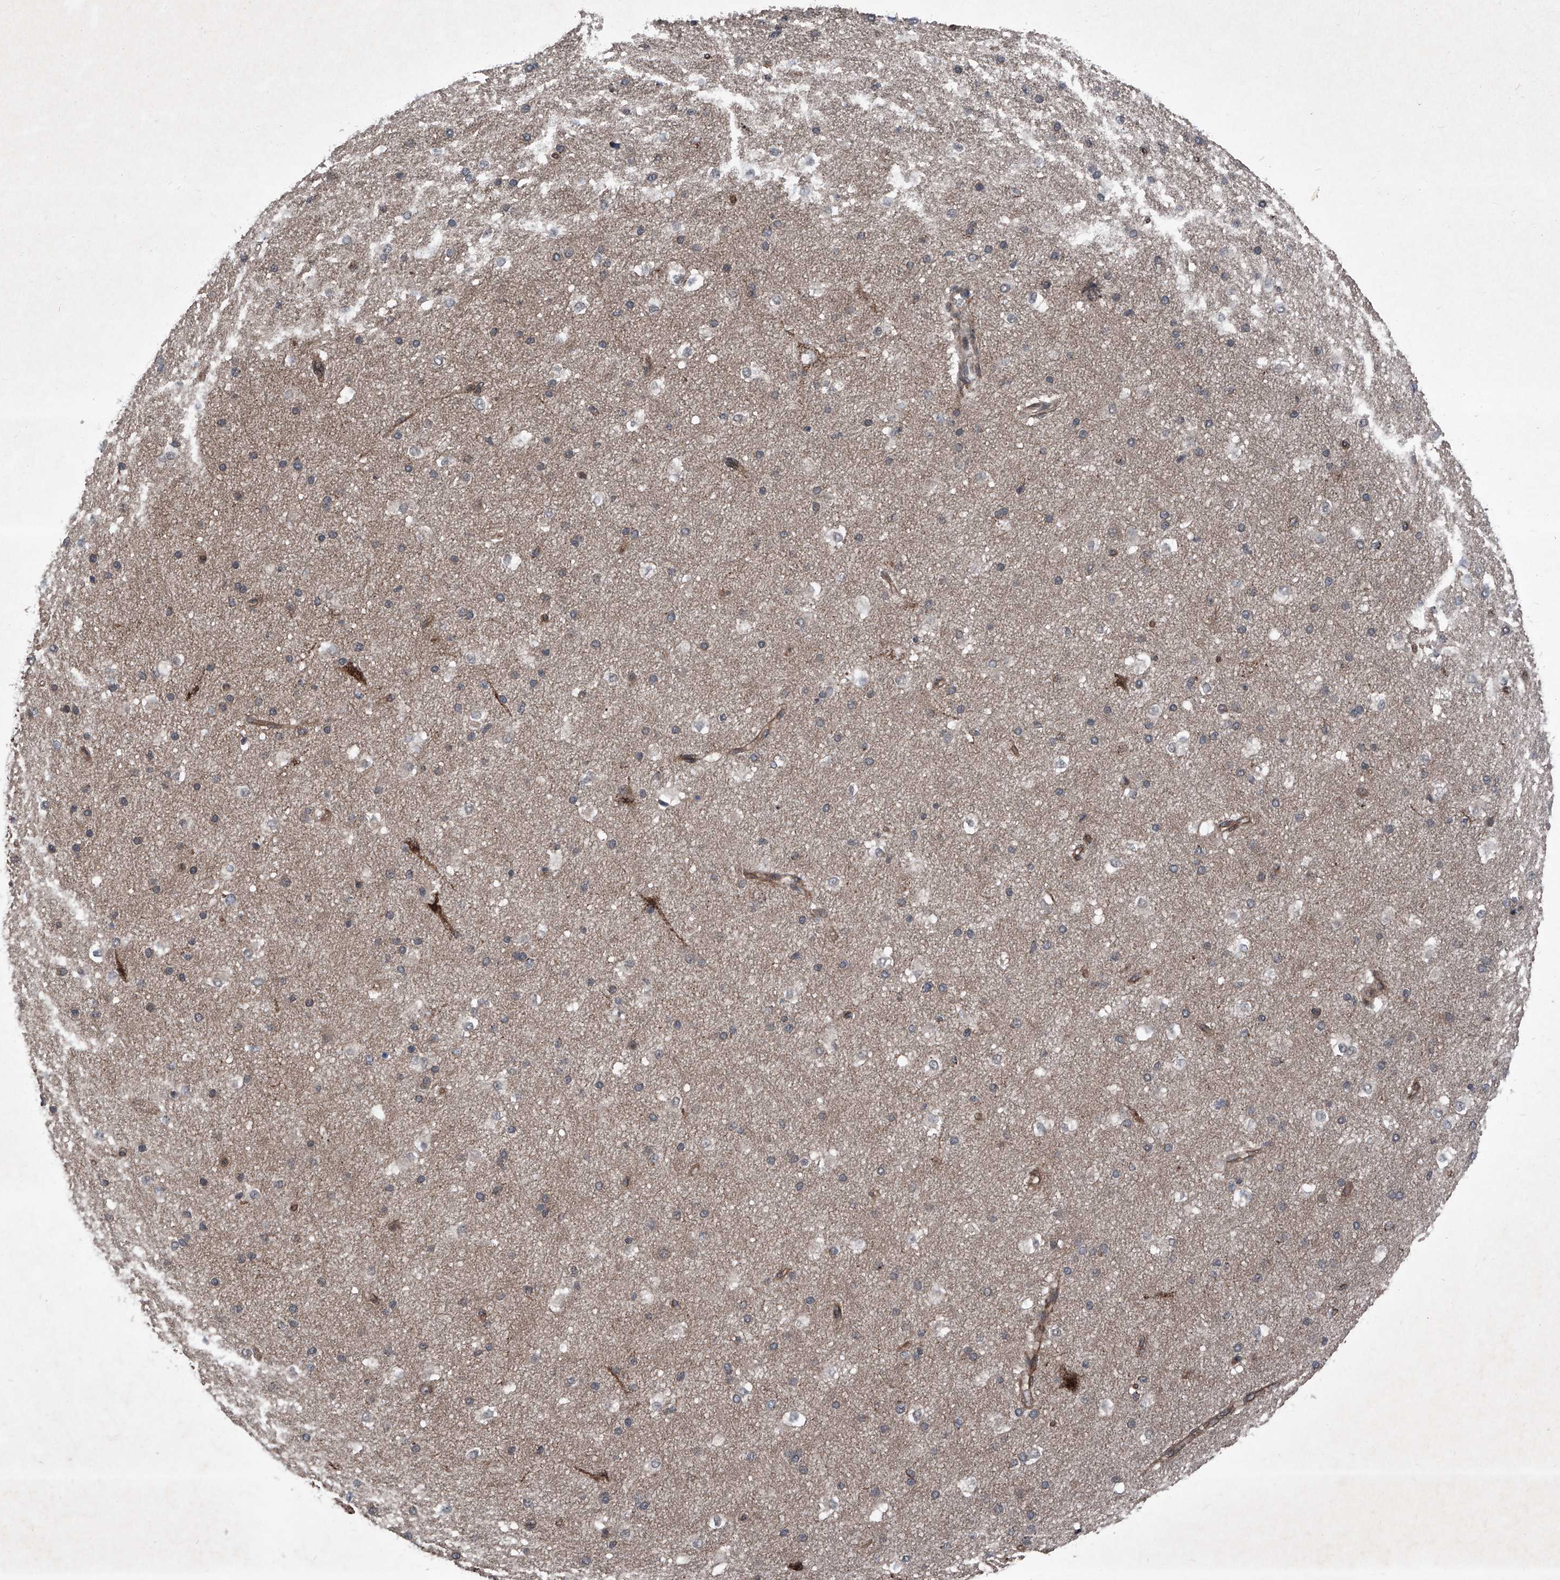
{"staining": {"intensity": "moderate", "quantity": ">75%", "location": "cytoplasmic/membranous"}, "tissue": "cerebral cortex", "cell_type": "Endothelial cells", "image_type": "normal", "snomed": [{"axis": "morphology", "description": "Normal tissue, NOS"}, {"axis": "morphology", "description": "Developmental malformation"}, {"axis": "topography", "description": "Cerebral cortex"}], "caption": "Moderate cytoplasmic/membranous positivity is identified in about >75% of endothelial cells in normal cerebral cortex.", "gene": "COA7", "patient": {"sex": "female", "age": 30}}